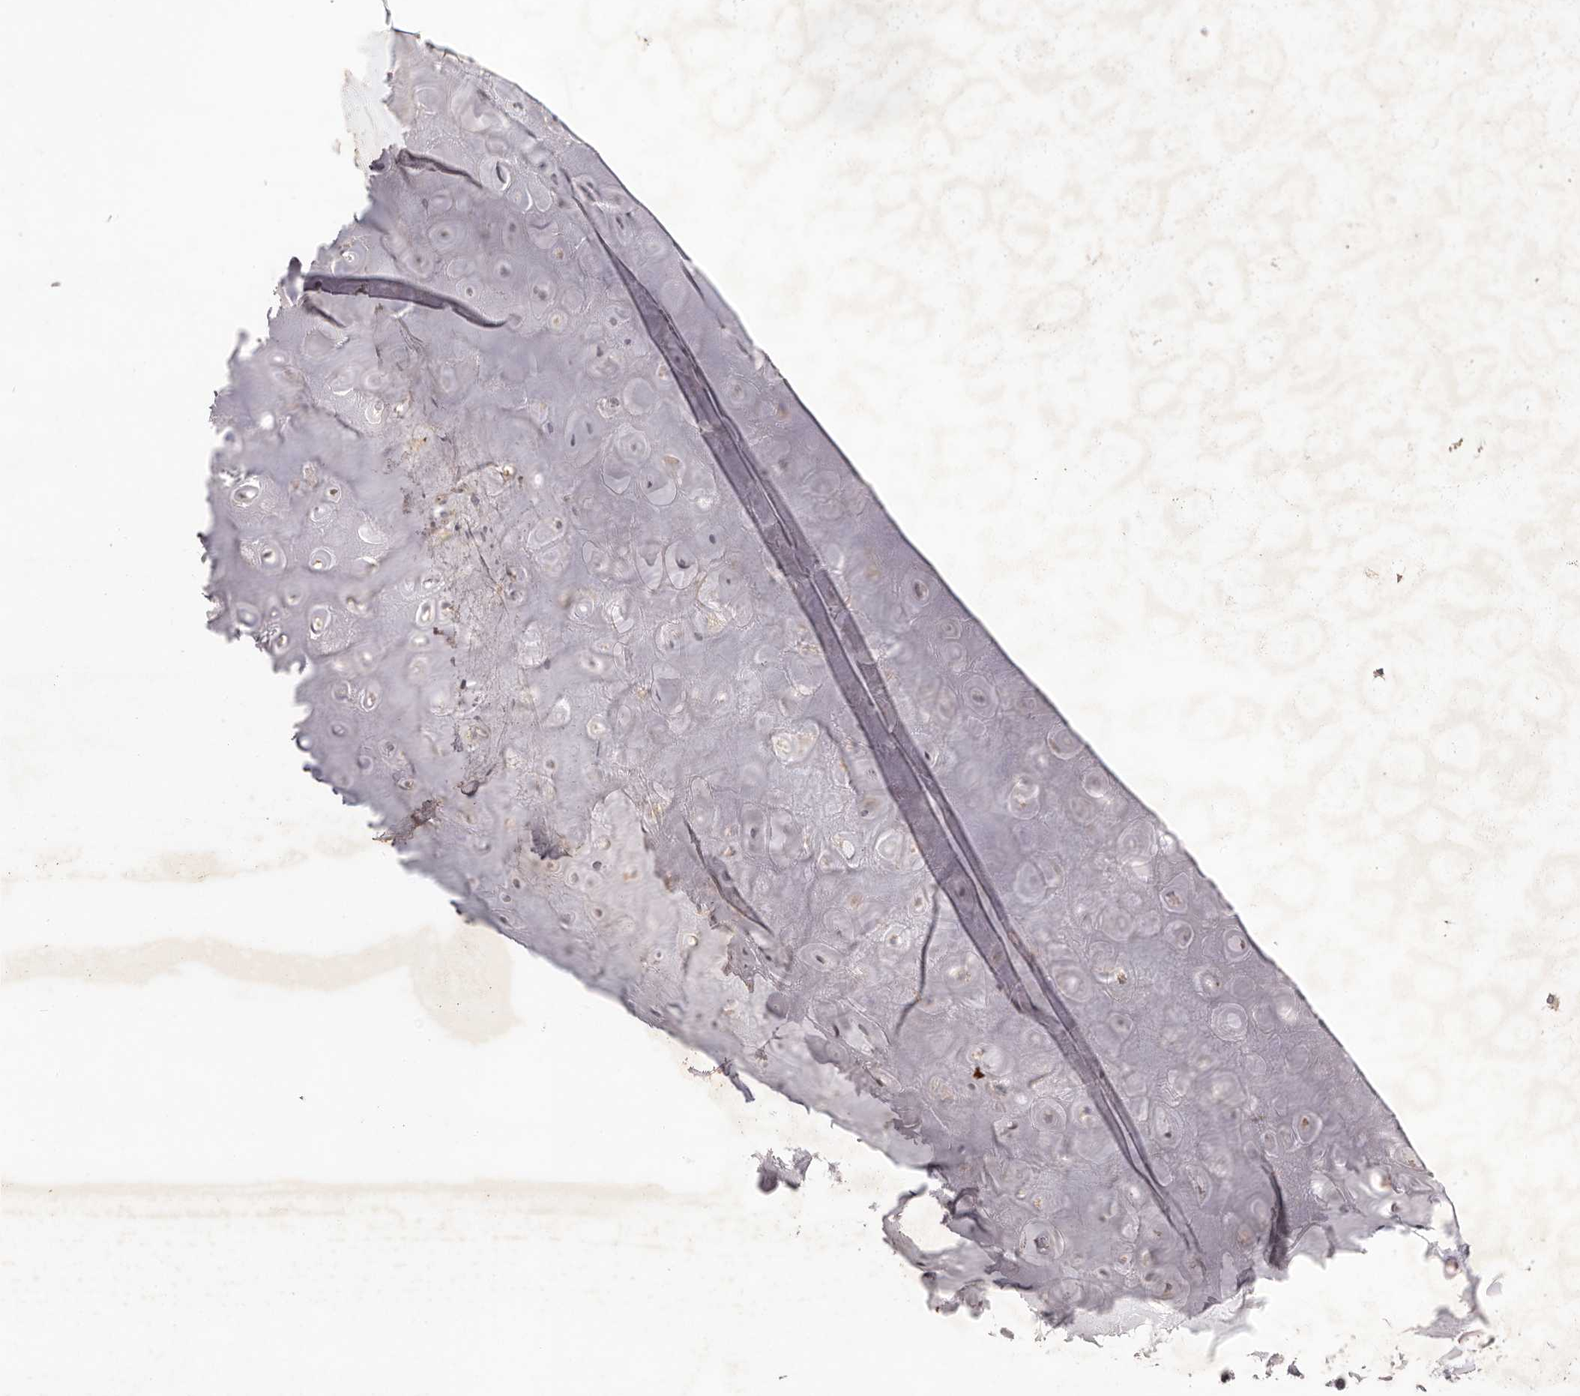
{"staining": {"intensity": "negative", "quantity": "none", "location": "none"}, "tissue": "adipose tissue", "cell_type": "Adipocytes", "image_type": "normal", "snomed": [{"axis": "morphology", "description": "Normal tissue, NOS"}, {"axis": "morphology", "description": "Basal cell carcinoma"}, {"axis": "topography", "description": "Skin"}], "caption": "Adipocytes are negative for protein expression in normal human adipose tissue. Nuclei are stained in blue.", "gene": "SLC35B2", "patient": {"sex": "female", "age": 89}}